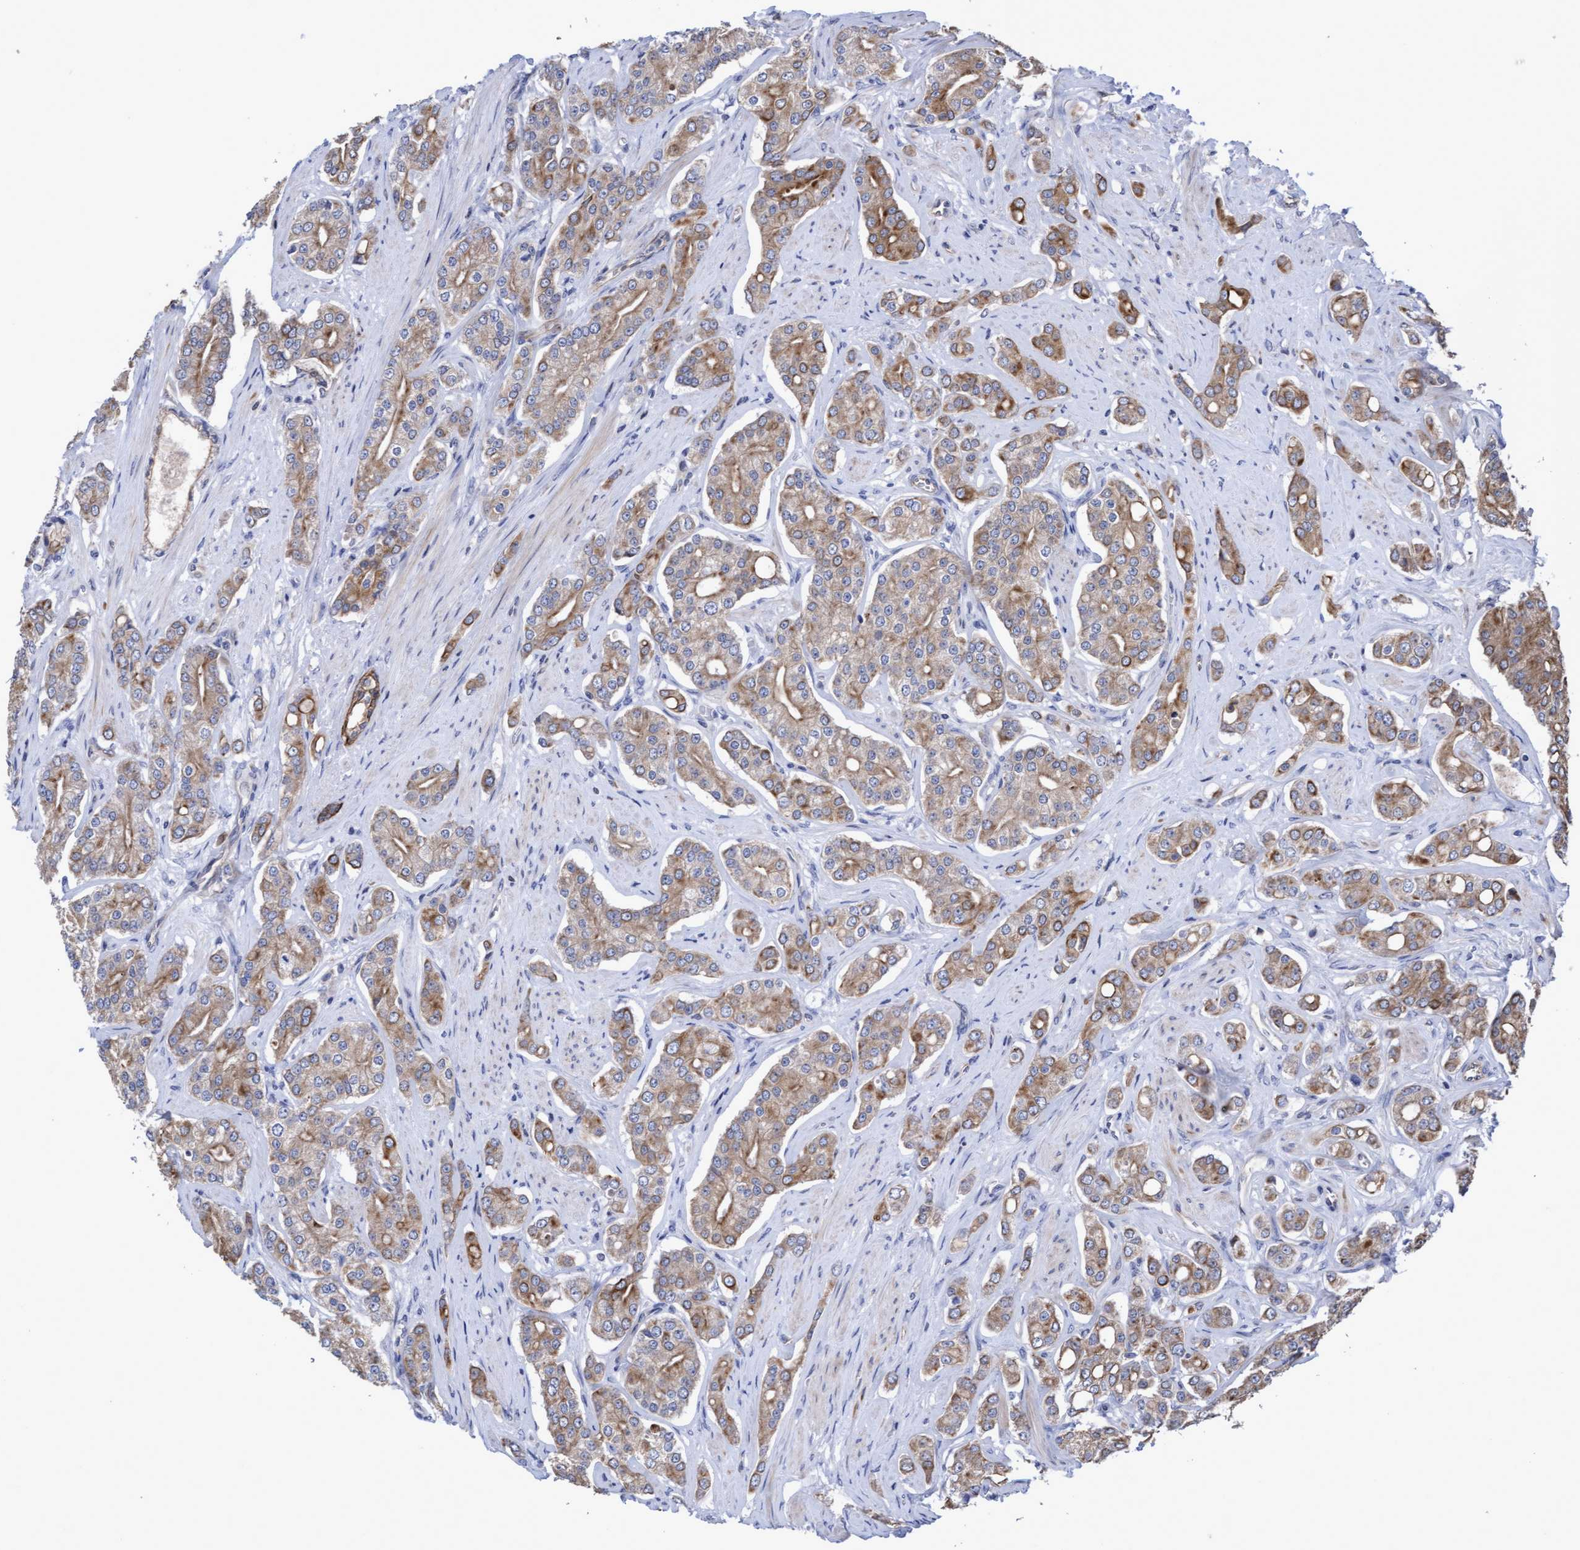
{"staining": {"intensity": "weak", "quantity": ">75%", "location": "cytoplasmic/membranous"}, "tissue": "prostate cancer", "cell_type": "Tumor cells", "image_type": "cancer", "snomed": [{"axis": "morphology", "description": "Adenocarcinoma, High grade"}, {"axis": "topography", "description": "Prostate"}], "caption": "IHC staining of high-grade adenocarcinoma (prostate), which displays low levels of weak cytoplasmic/membranous positivity in about >75% of tumor cells indicating weak cytoplasmic/membranous protein staining. The staining was performed using DAB (3,3'-diaminobenzidine) (brown) for protein detection and nuclei were counterstained in hematoxylin (blue).", "gene": "KRT24", "patient": {"sex": "male", "age": 71}}